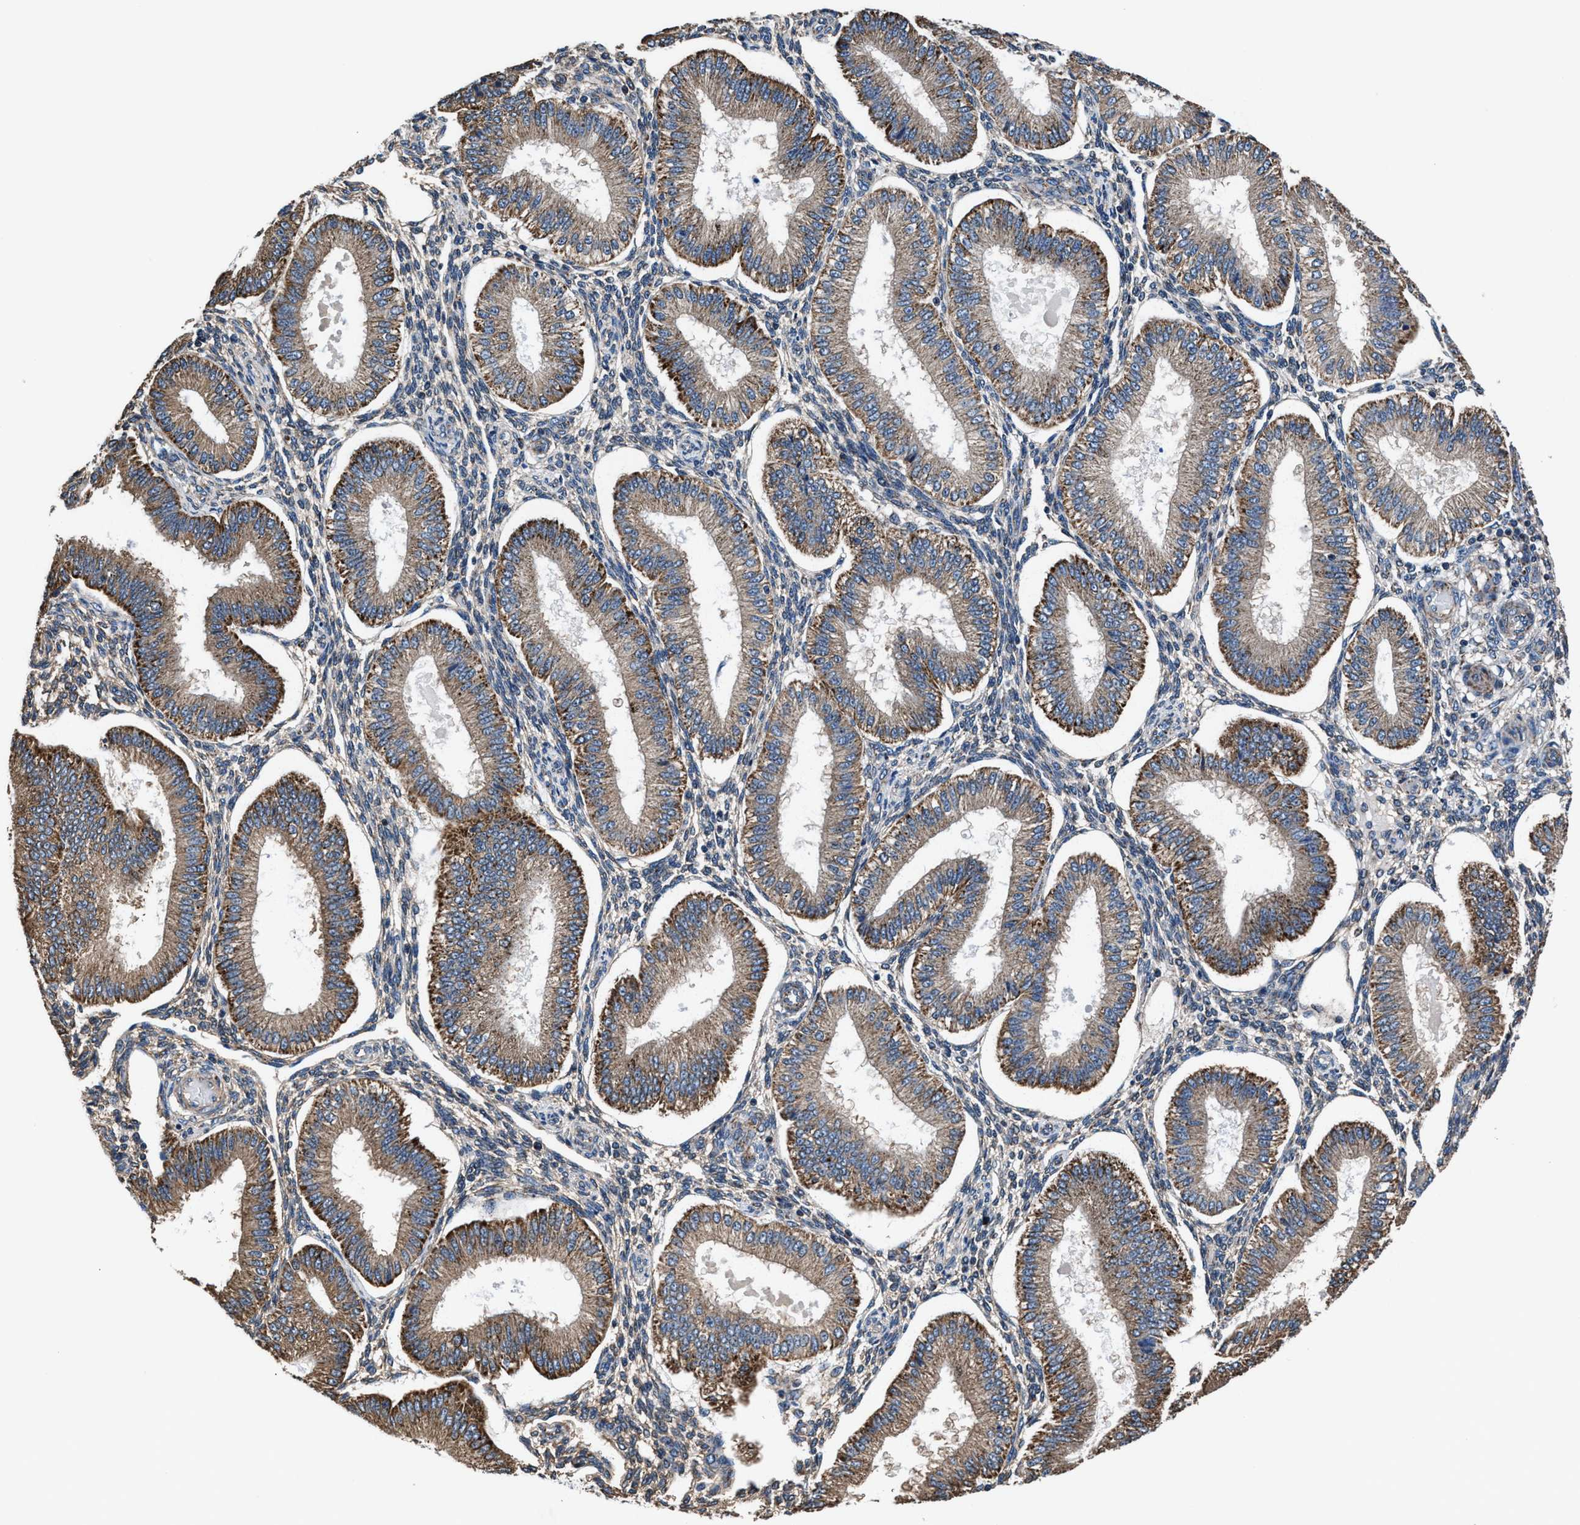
{"staining": {"intensity": "weak", "quantity": "25%-75%", "location": "cytoplasmic/membranous"}, "tissue": "endometrium", "cell_type": "Cells in endometrial stroma", "image_type": "normal", "snomed": [{"axis": "morphology", "description": "Normal tissue, NOS"}, {"axis": "topography", "description": "Endometrium"}], "caption": "Endometrium stained for a protein (brown) demonstrates weak cytoplasmic/membranous positive expression in about 25%-75% of cells in endometrial stroma.", "gene": "NKTR", "patient": {"sex": "female", "age": 39}}